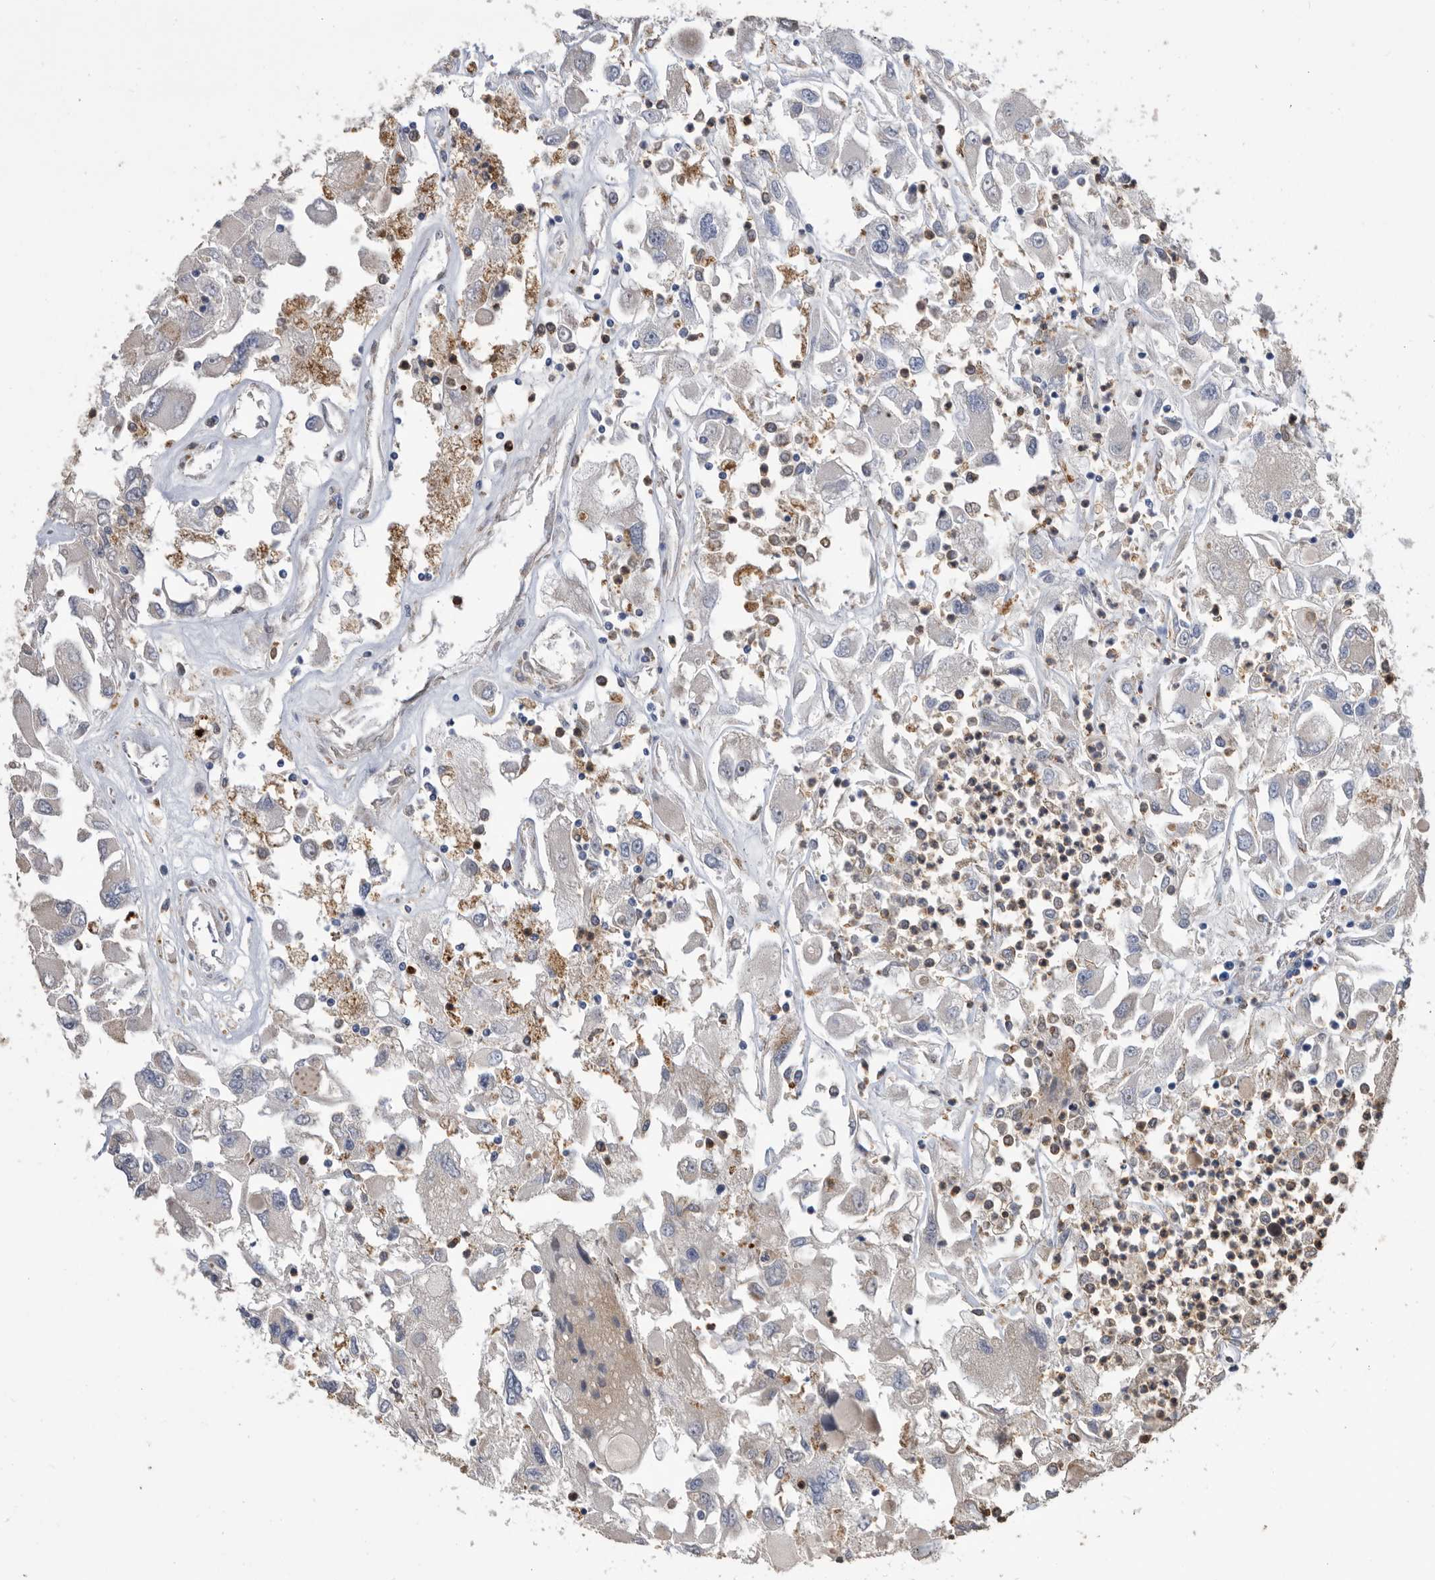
{"staining": {"intensity": "negative", "quantity": "none", "location": "none"}, "tissue": "renal cancer", "cell_type": "Tumor cells", "image_type": "cancer", "snomed": [{"axis": "morphology", "description": "Adenocarcinoma, NOS"}, {"axis": "topography", "description": "Kidney"}], "caption": "There is no significant positivity in tumor cells of renal adenocarcinoma.", "gene": "CRISPLD2", "patient": {"sex": "female", "age": 52}}